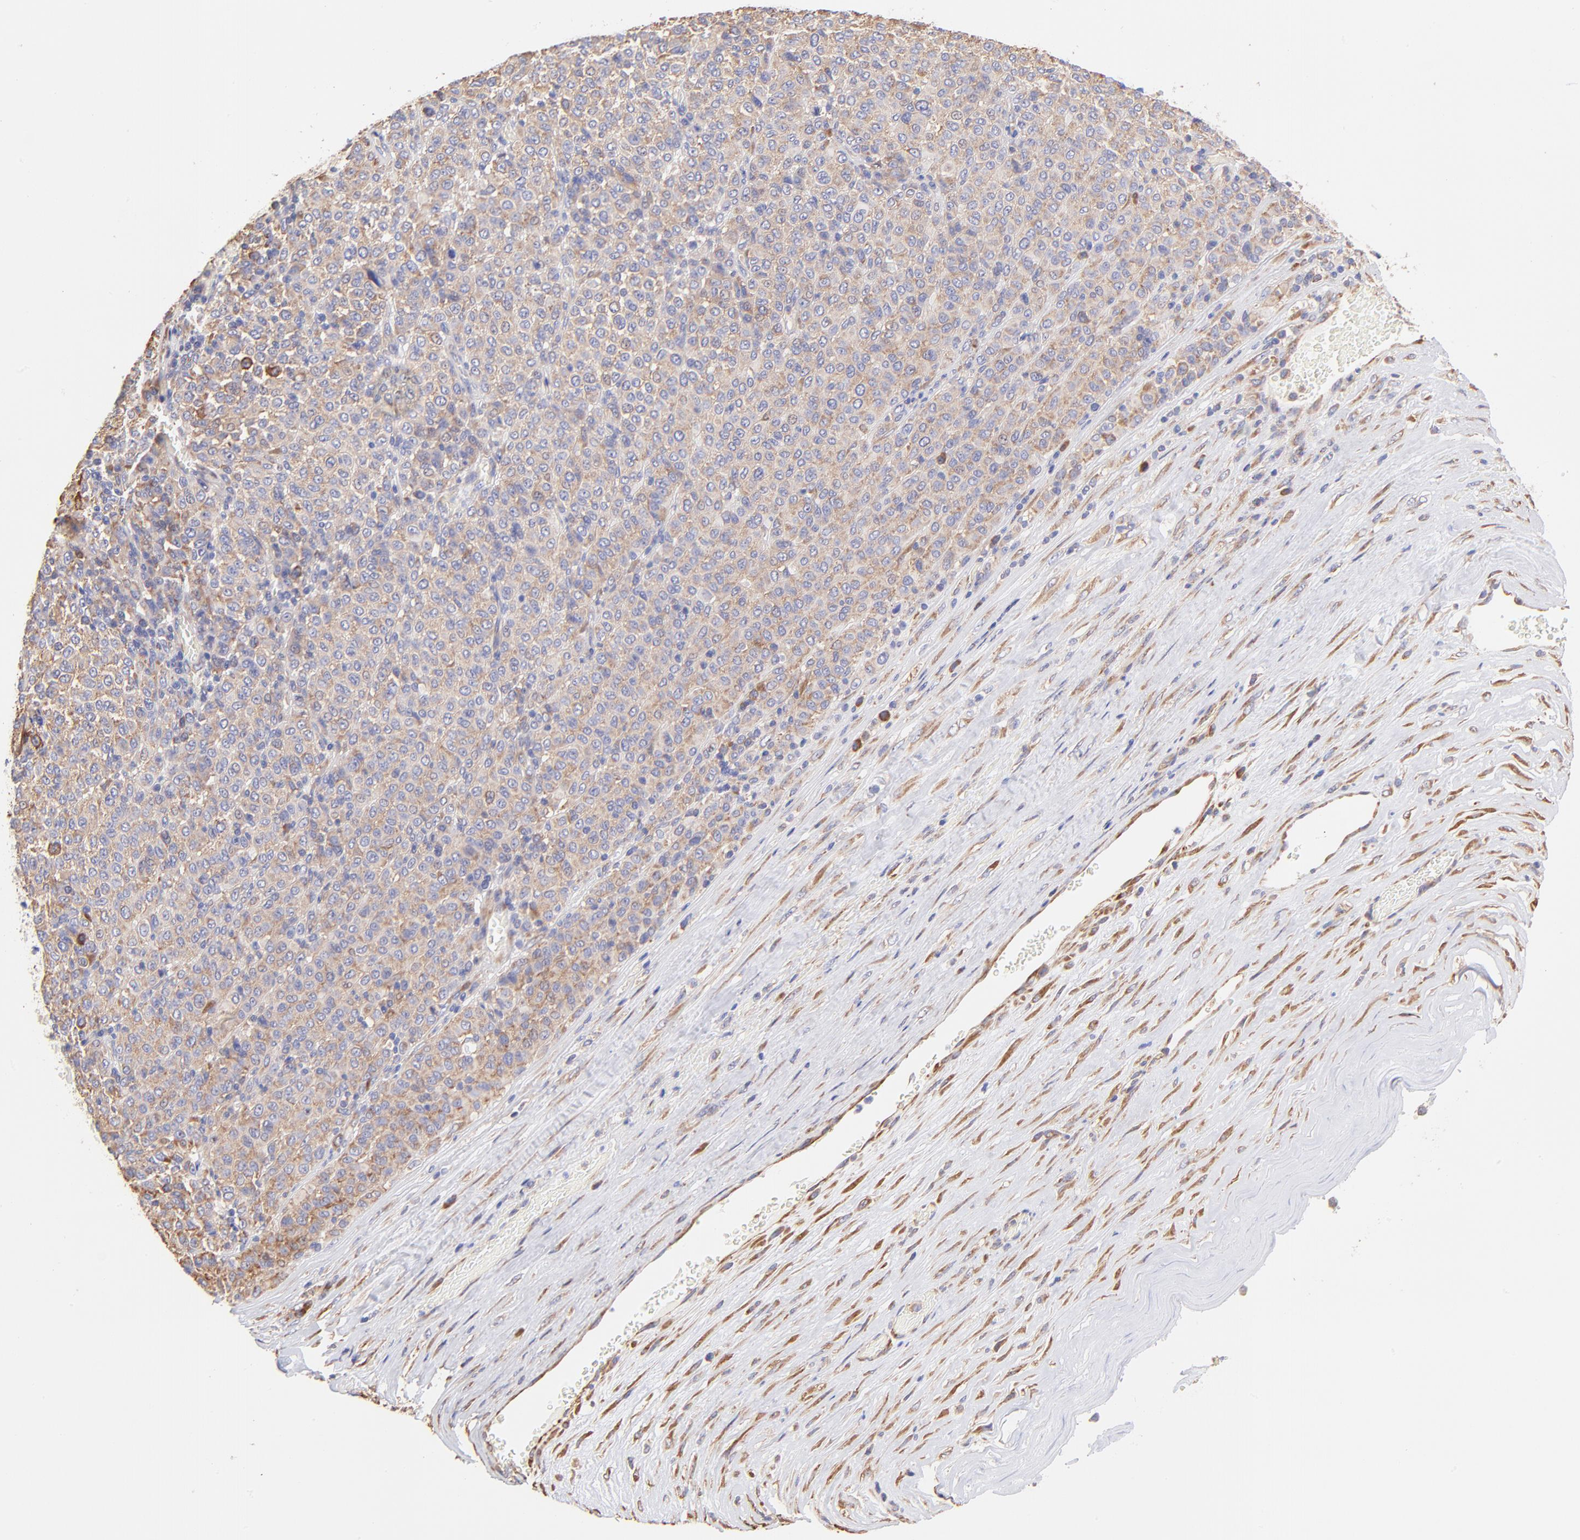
{"staining": {"intensity": "moderate", "quantity": ">75%", "location": "cytoplasmic/membranous"}, "tissue": "melanoma", "cell_type": "Tumor cells", "image_type": "cancer", "snomed": [{"axis": "morphology", "description": "Malignant melanoma, Metastatic site"}, {"axis": "topography", "description": "Pancreas"}], "caption": "Immunohistochemical staining of melanoma shows medium levels of moderate cytoplasmic/membranous positivity in approximately >75% of tumor cells.", "gene": "RPL30", "patient": {"sex": "female", "age": 30}}